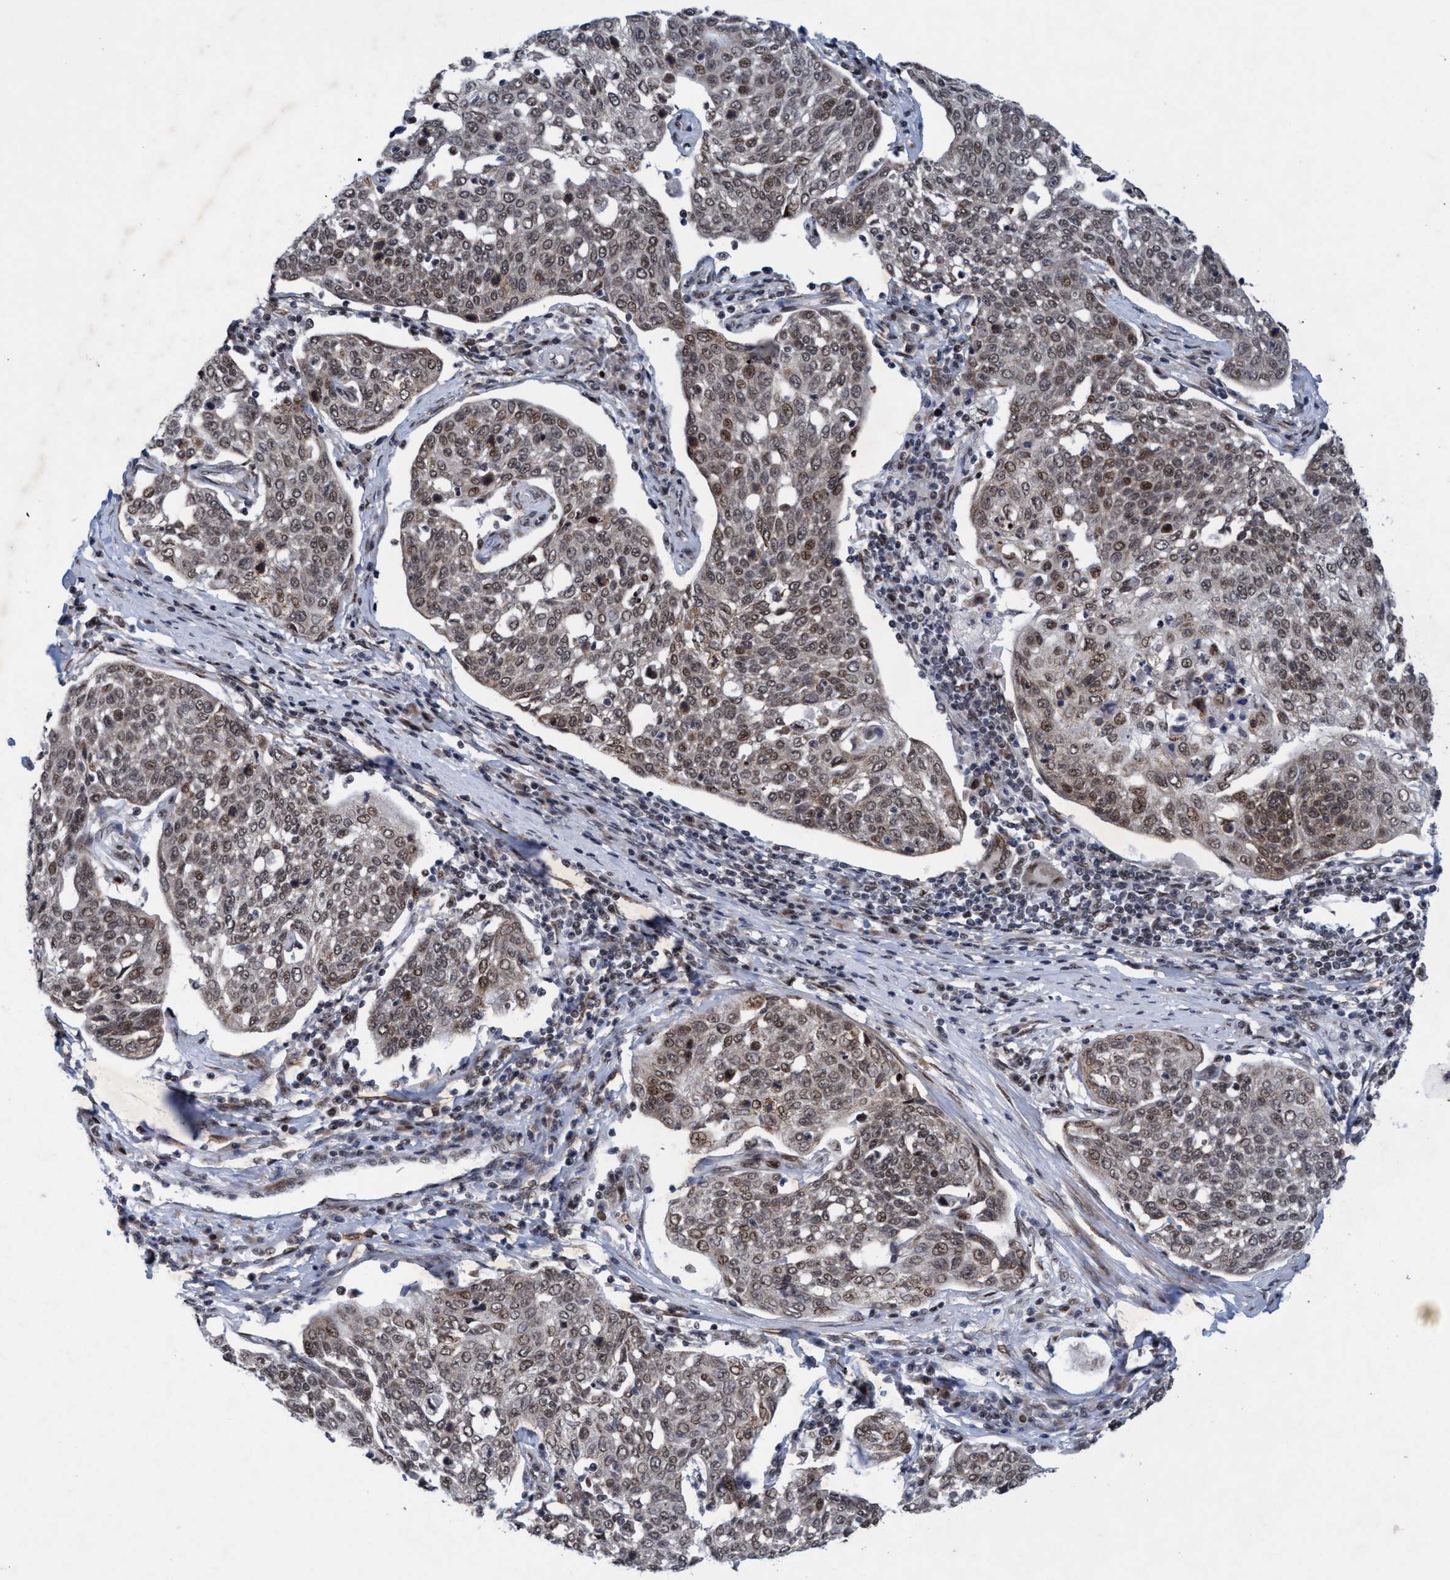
{"staining": {"intensity": "weak", "quantity": ">75%", "location": "cytoplasmic/membranous,nuclear"}, "tissue": "cervical cancer", "cell_type": "Tumor cells", "image_type": "cancer", "snomed": [{"axis": "morphology", "description": "Squamous cell carcinoma, NOS"}, {"axis": "topography", "description": "Cervix"}], "caption": "Immunohistochemistry (IHC) staining of squamous cell carcinoma (cervical), which exhibits low levels of weak cytoplasmic/membranous and nuclear expression in about >75% of tumor cells indicating weak cytoplasmic/membranous and nuclear protein staining. The staining was performed using DAB (brown) for protein detection and nuclei were counterstained in hematoxylin (blue).", "gene": "GLT6D1", "patient": {"sex": "female", "age": 34}}